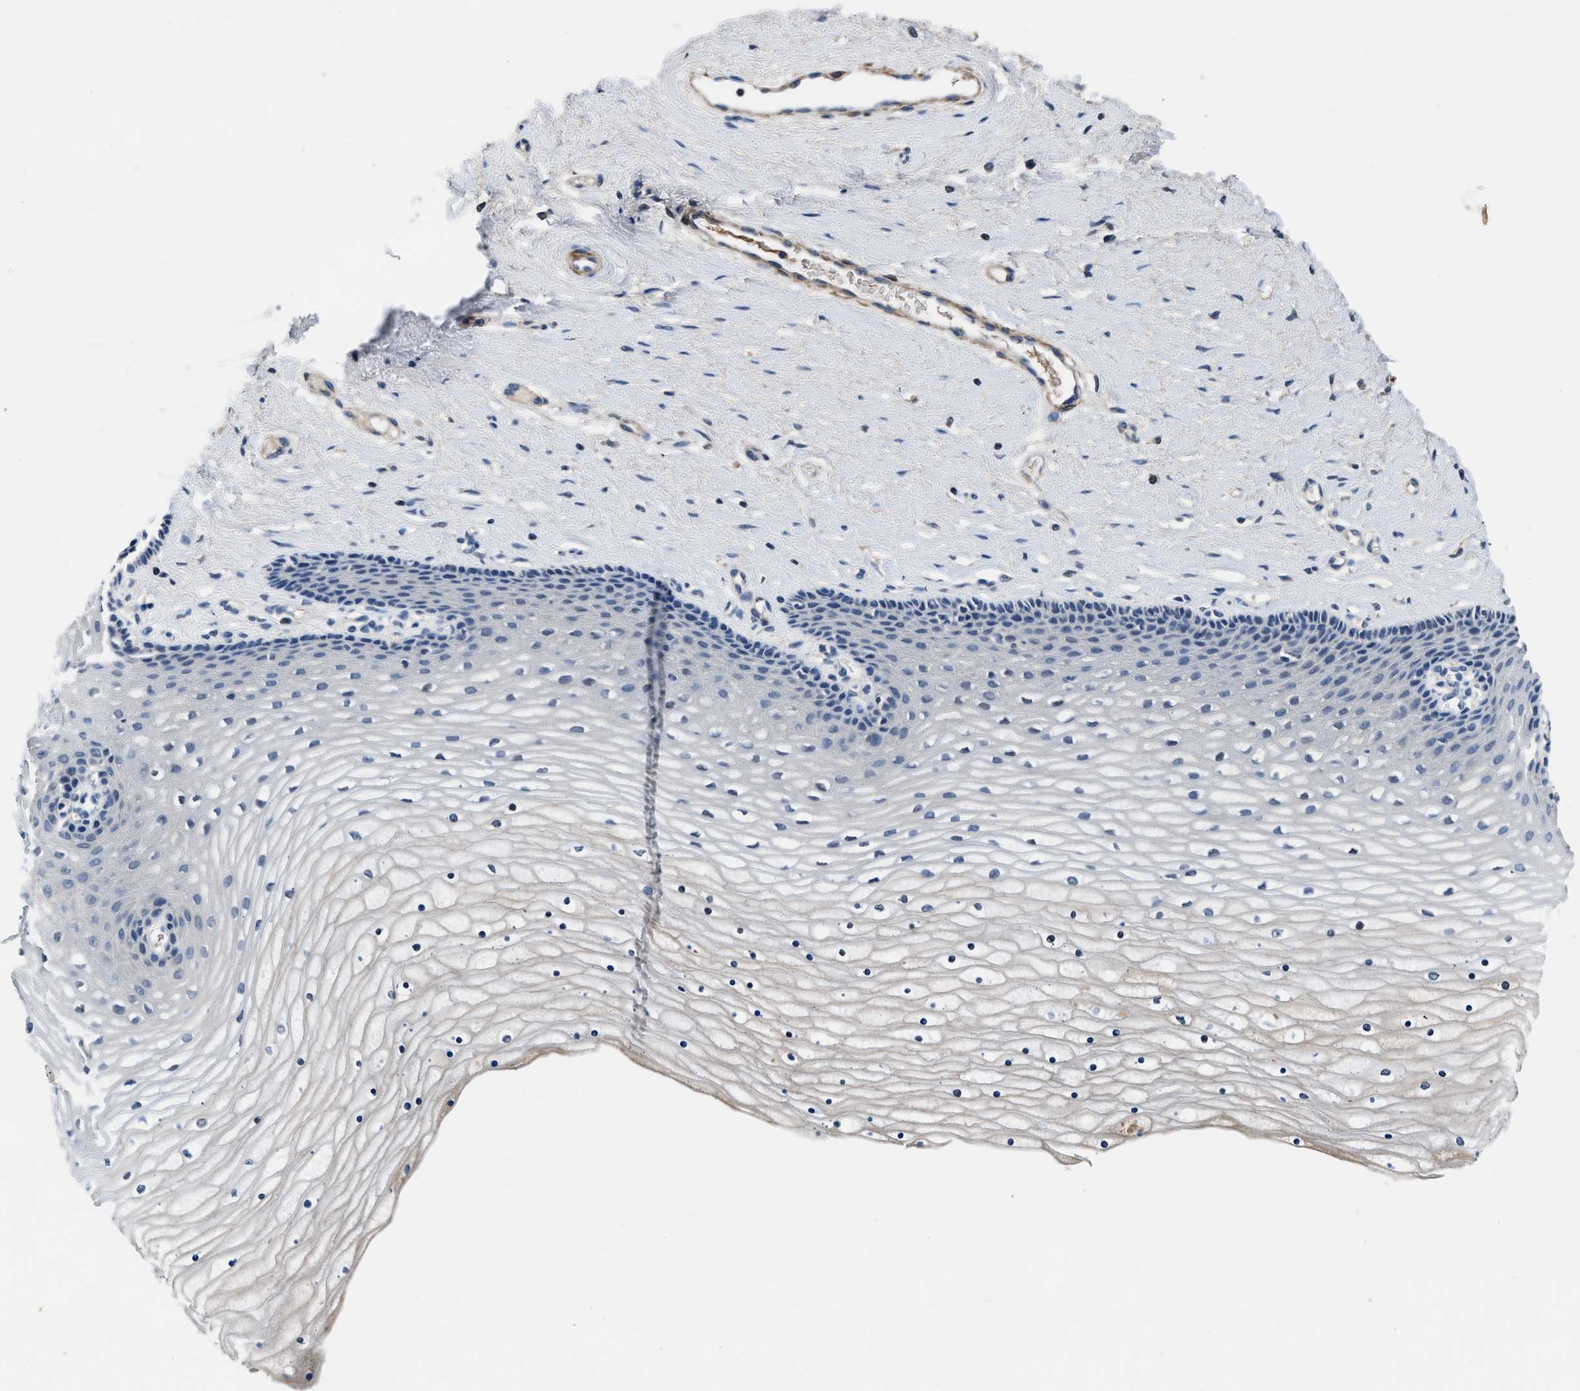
{"staining": {"intensity": "negative", "quantity": "none", "location": "none"}, "tissue": "cervix", "cell_type": "Glandular cells", "image_type": "normal", "snomed": [{"axis": "morphology", "description": "Normal tissue, NOS"}, {"axis": "topography", "description": "Cervix"}], "caption": "A high-resolution histopathology image shows immunohistochemistry (IHC) staining of unremarkable cervix, which displays no significant positivity in glandular cells.", "gene": "LANCL2", "patient": {"sex": "female", "age": 39}}